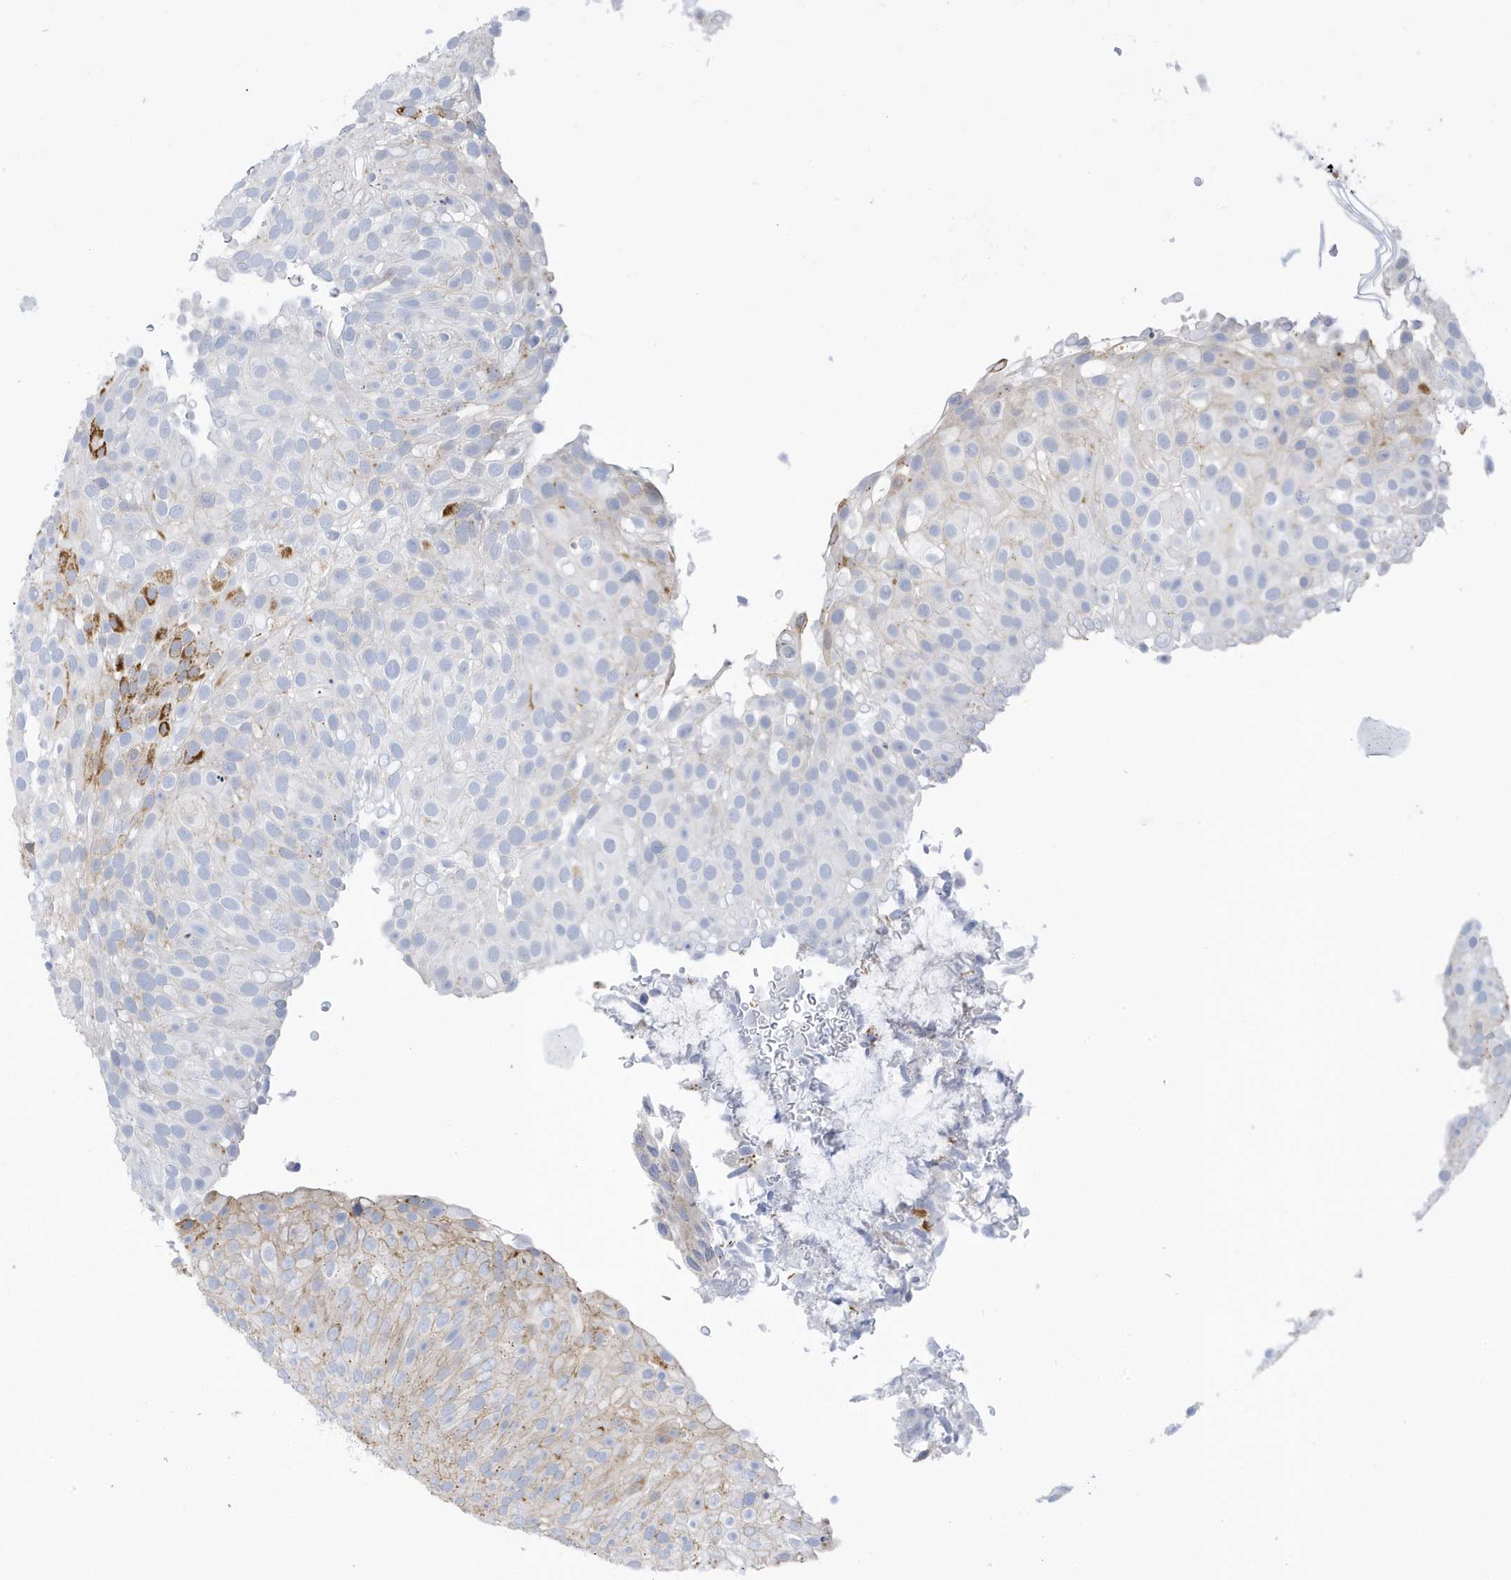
{"staining": {"intensity": "strong", "quantity": "<25%", "location": "cytoplasmic/membranous"}, "tissue": "urothelial cancer", "cell_type": "Tumor cells", "image_type": "cancer", "snomed": [{"axis": "morphology", "description": "Urothelial carcinoma, Low grade"}, {"axis": "topography", "description": "Urinary bladder"}], "caption": "A brown stain highlights strong cytoplasmic/membranous positivity of a protein in urothelial cancer tumor cells. (Brightfield microscopy of DAB IHC at high magnification).", "gene": "PERM1", "patient": {"sex": "male", "age": 78}}